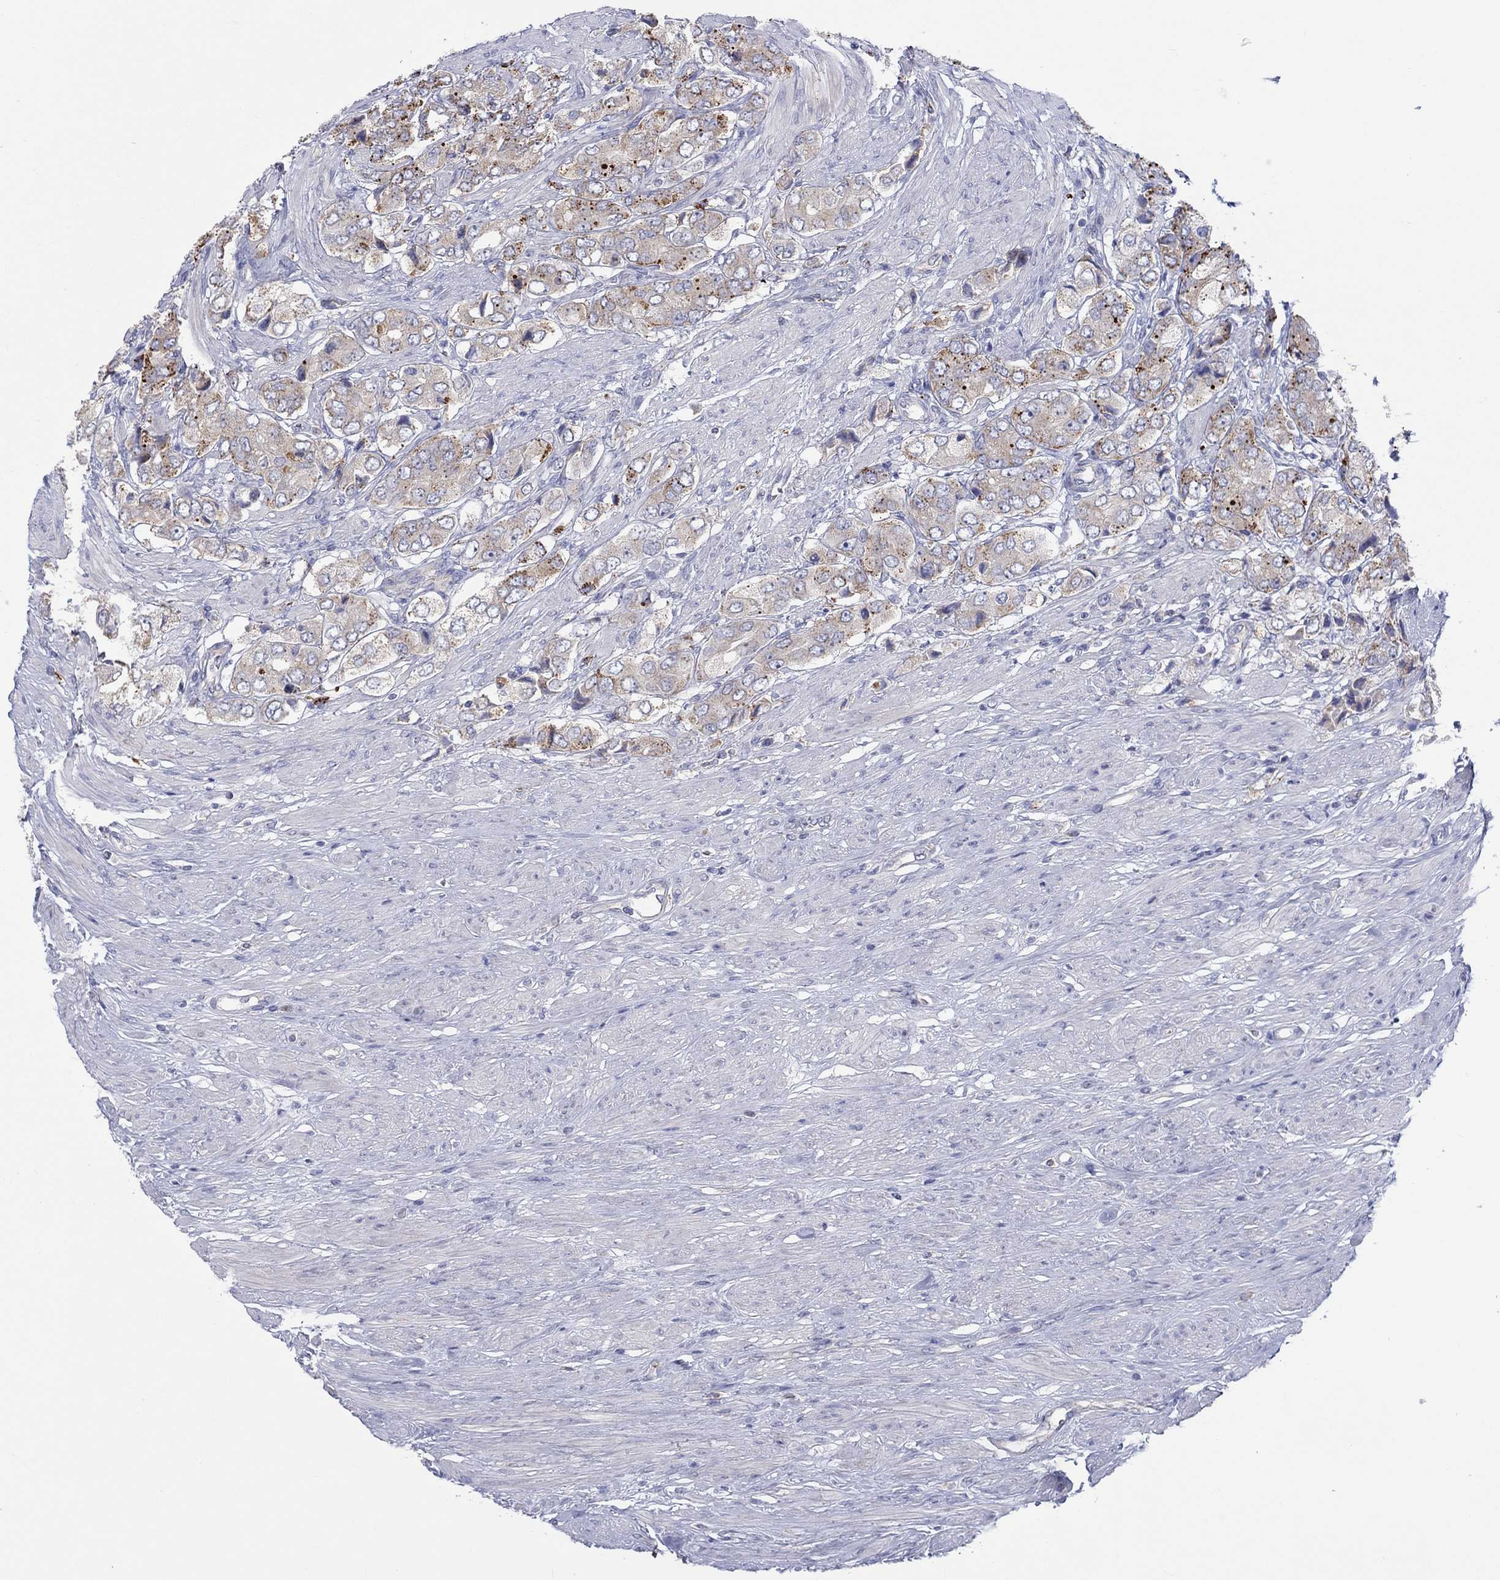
{"staining": {"intensity": "moderate", "quantity": "<25%", "location": "cytoplasmic/membranous"}, "tissue": "prostate cancer", "cell_type": "Tumor cells", "image_type": "cancer", "snomed": [{"axis": "morphology", "description": "Adenocarcinoma, Low grade"}, {"axis": "topography", "description": "Prostate"}], "caption": "Protein staining demonstrates moderate cytoplasmic/membranous positivity in about <25% of tumor cells in prostate cancer. The protein is stained brown, and the nuclei are stained in blue (DAB IHC with brightfield microscopy, high magnification).", "gene": "BCO2", "patient": {"sex": "male", "age": 69}}